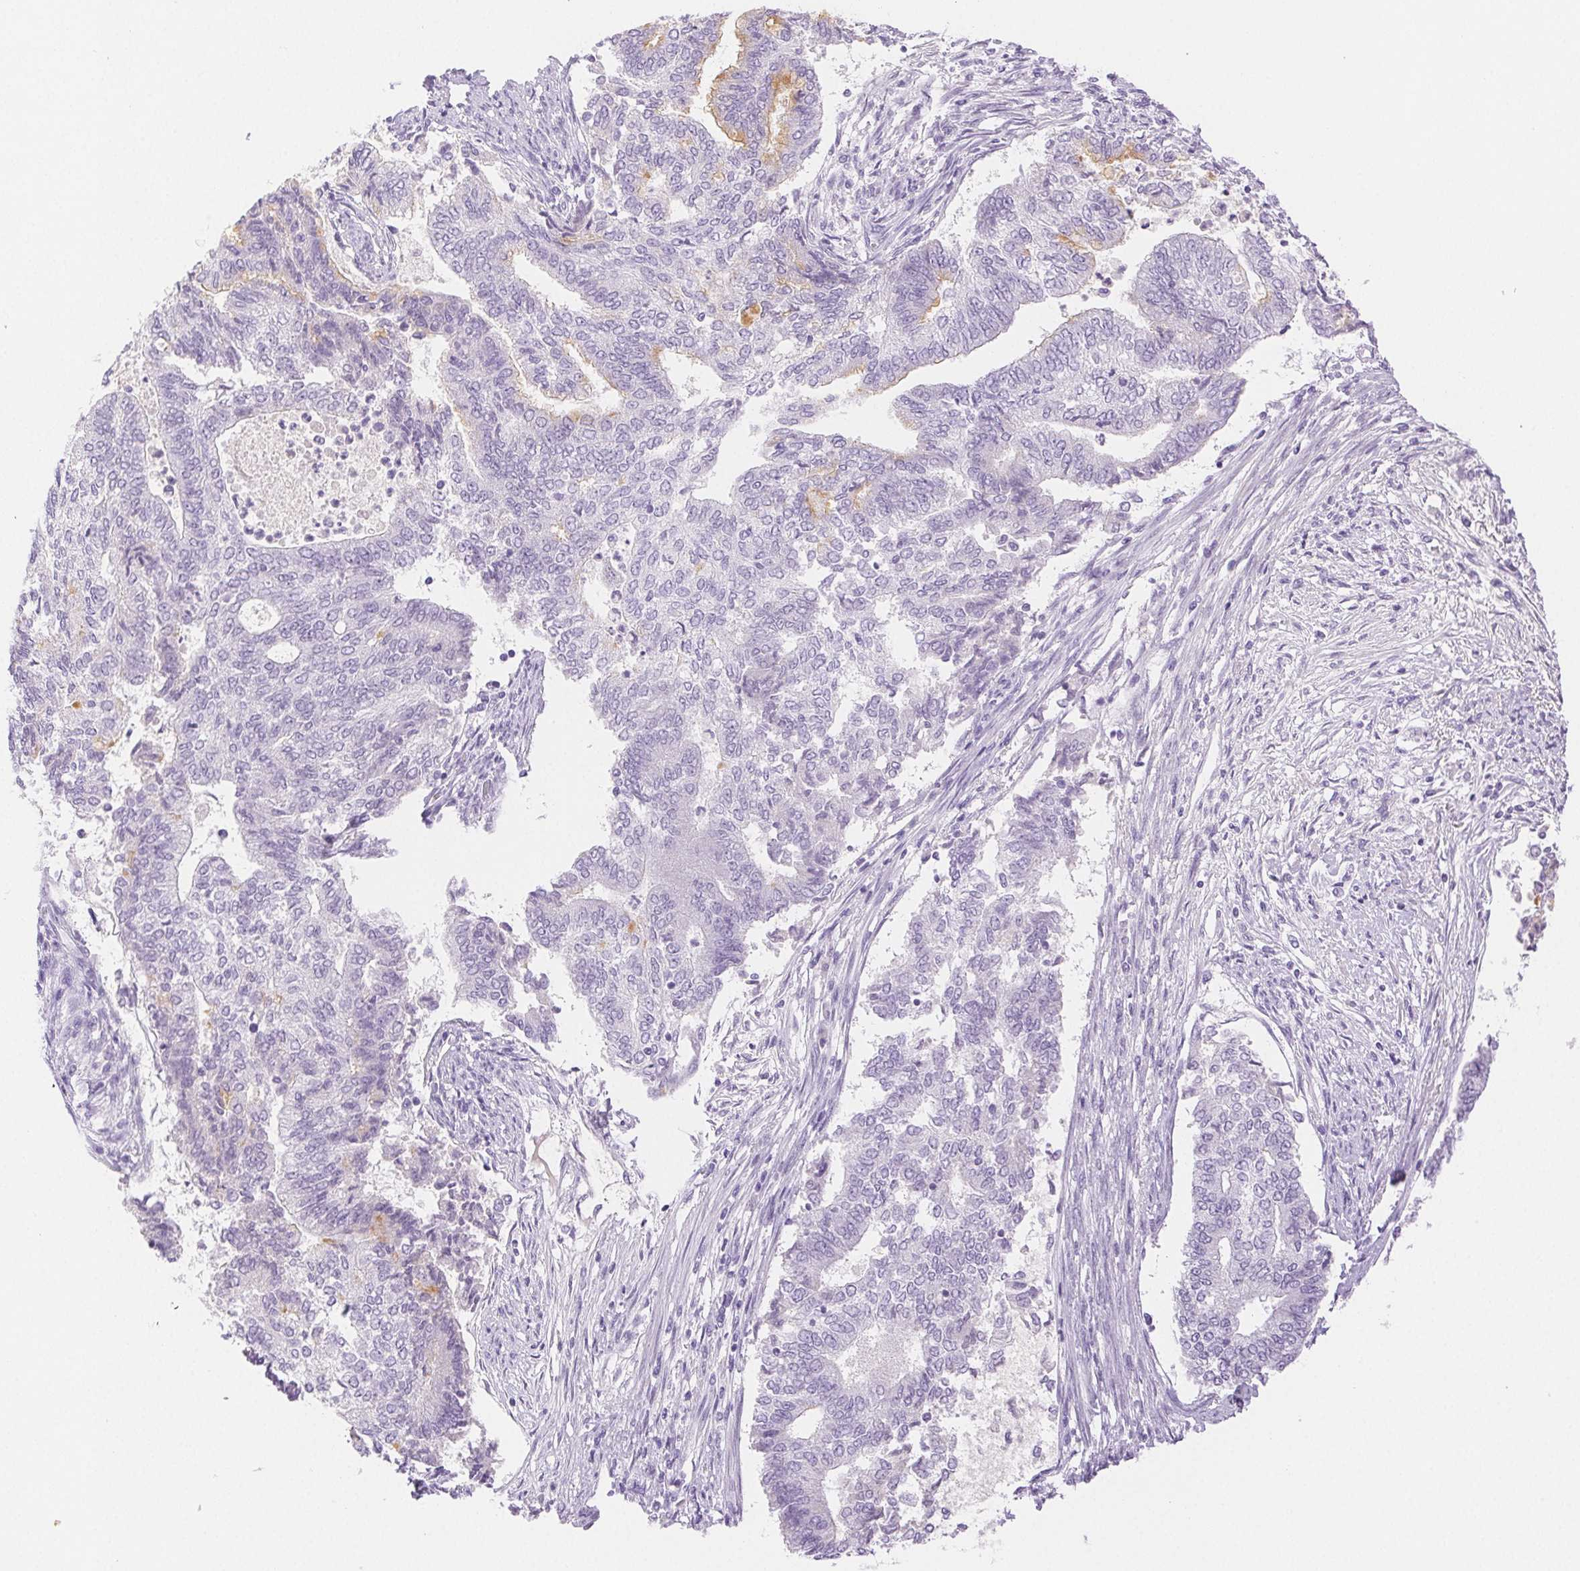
{"staining": {"intensity": "negative", "quantity": "none", "location": "none"}, "tissue": "endometrial cancer", "cell_type": "Tumor cells", "image_type": "cancer", "snomed": [{"axis": "morphology", "description": "Adenocarcinoma, NOS"}, {"axis": "topography", "description": "Endometrium"}], "caption": "Tumor cells show no significant protein staining in endometrial cancer (adenocarcinoma).", "gene": "SPACA4", "patient": {"sex": "female", "age": 65}}